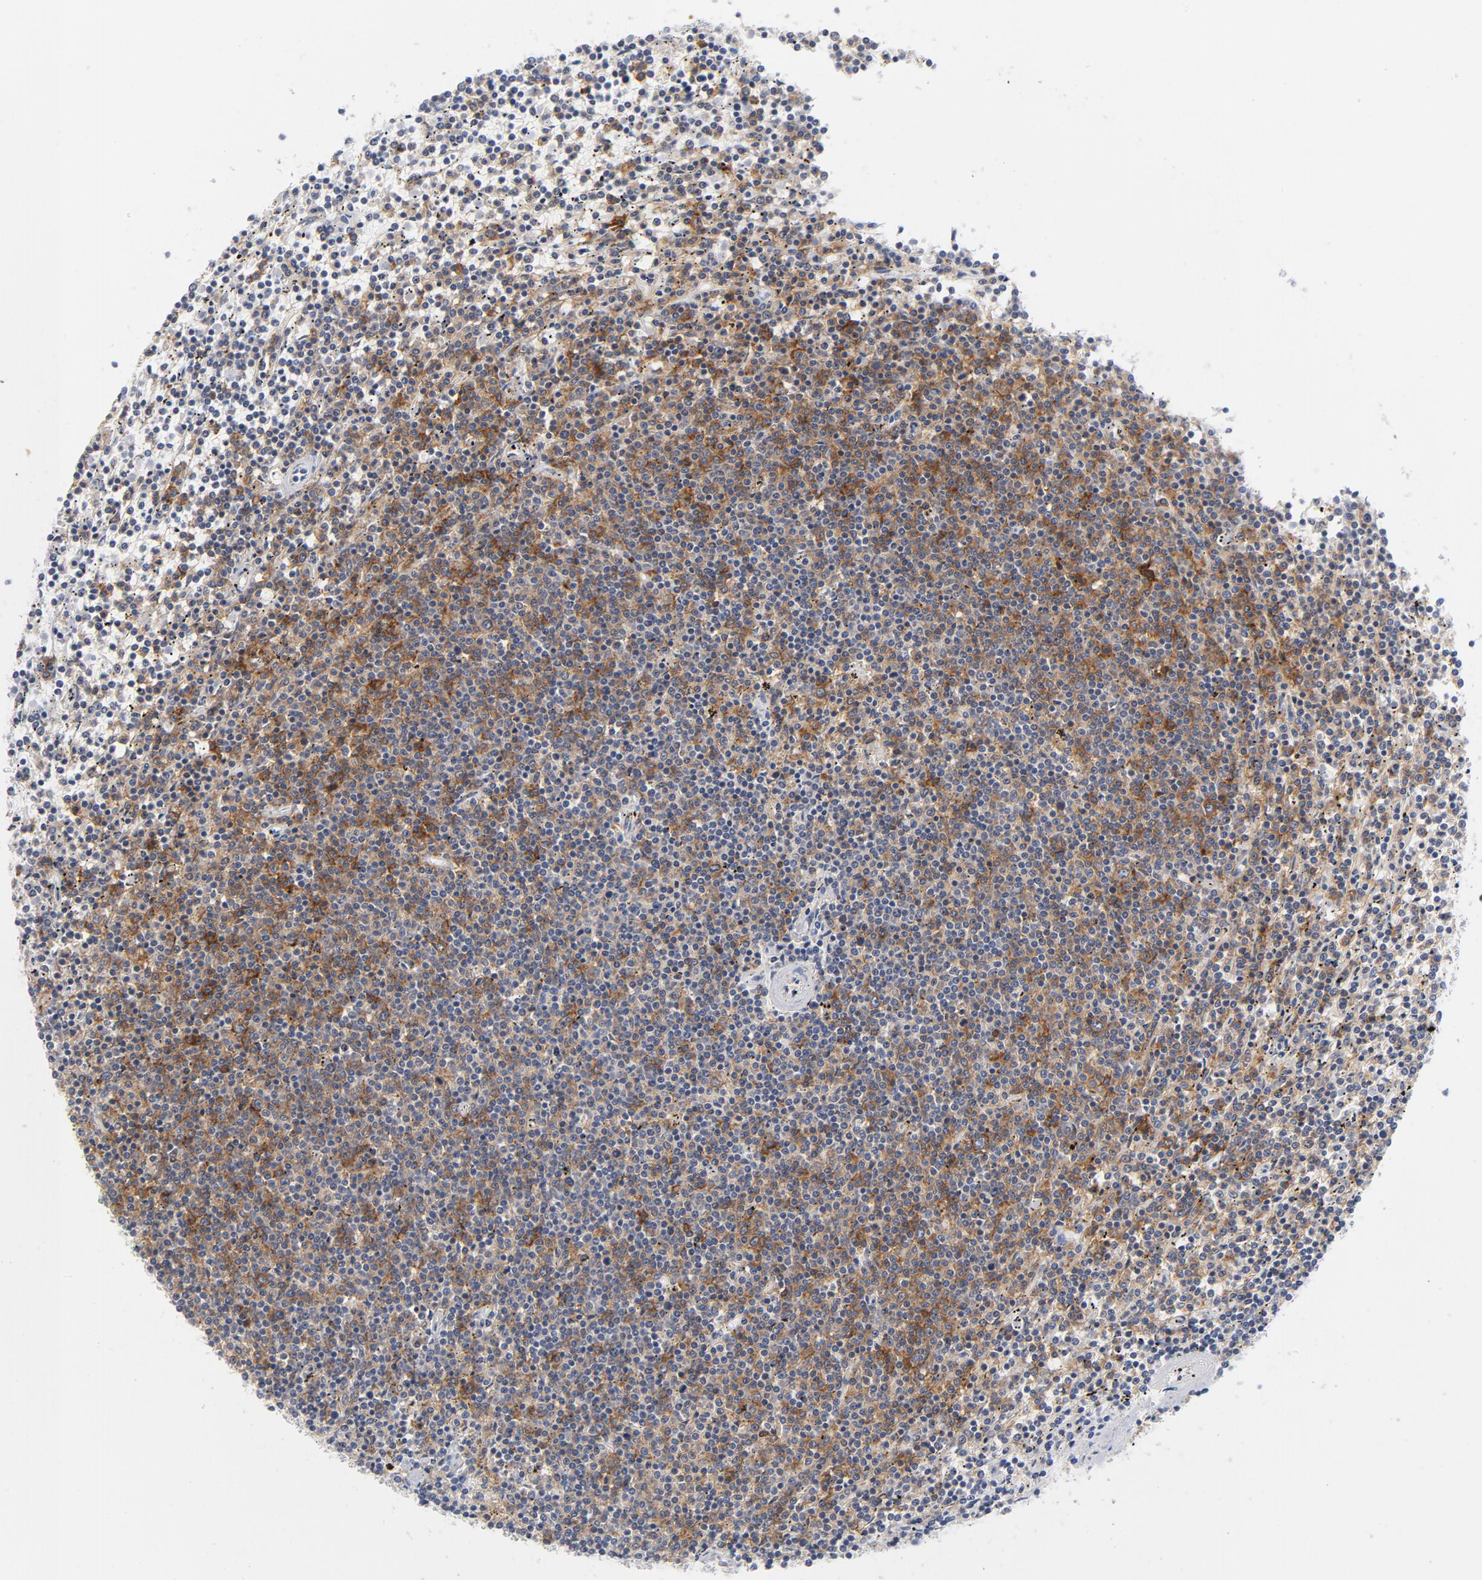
{"staining": {"intensity": "strong", "quantity": "25%-75%", "location": "cytoplasmic/membranous"}, "tissue": "lymphoma", "cell_type": "Tumor cells", "image_type": "cancer", "snomed": [{"axis": "morphology", "description": "Malignant lymphoma, non-Hodgkin's type, Low grade"}, {"axis": "topography", "description": "Spleen"}], "caption": "This is an image of immunohistochemistry staining of lymphoma, which shows strong positivity in the cytoplasmic/membranous of tumor cells.", "gene": "CD86", "patient": {"sex": "female", "age": 50}}